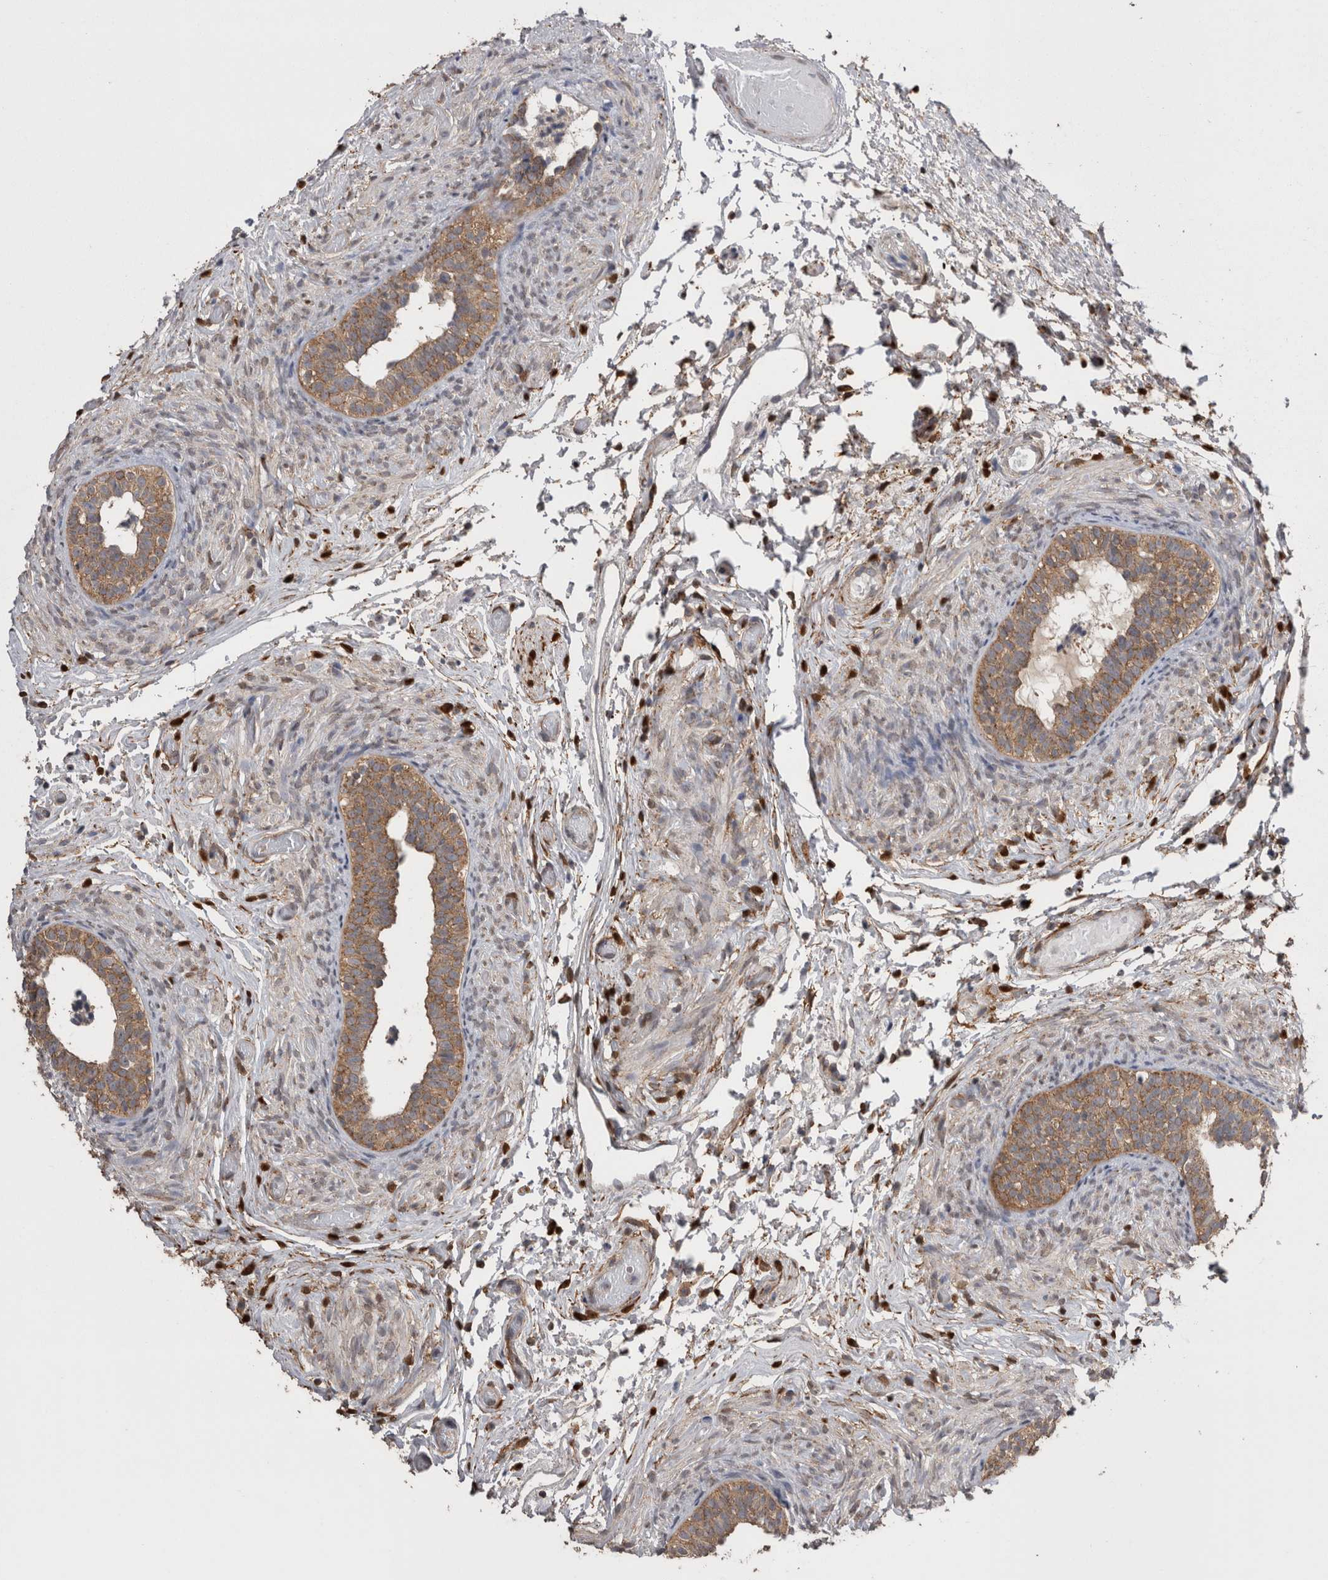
{"staining": {"intensity": "moderate", "quantity": ">75%", "location": "cytoplasmic/membranous"}, "tissue": "epididymis", "cell_type": "Glandular cells", "image_type": "normal", "snomed": [{"axis": "morphology", "description": "Normal tissue, NOS"}, {"axis": "topography", "description": "Epididymis"}], "caption": "Immunohistochemistry staining of benign epididymis, which shows medium levels of moderate cytoplasmic/membranous positivity in about >75% of glandular cells indicating moderate cytoplasmic/membranous protein staining. The staining was performed using DAB (brown) for protein detection and nuclei were counterstained in hematoxylin (blue).", "gene": "DDX6", "patient": {"sex": "male", "age": 5}}